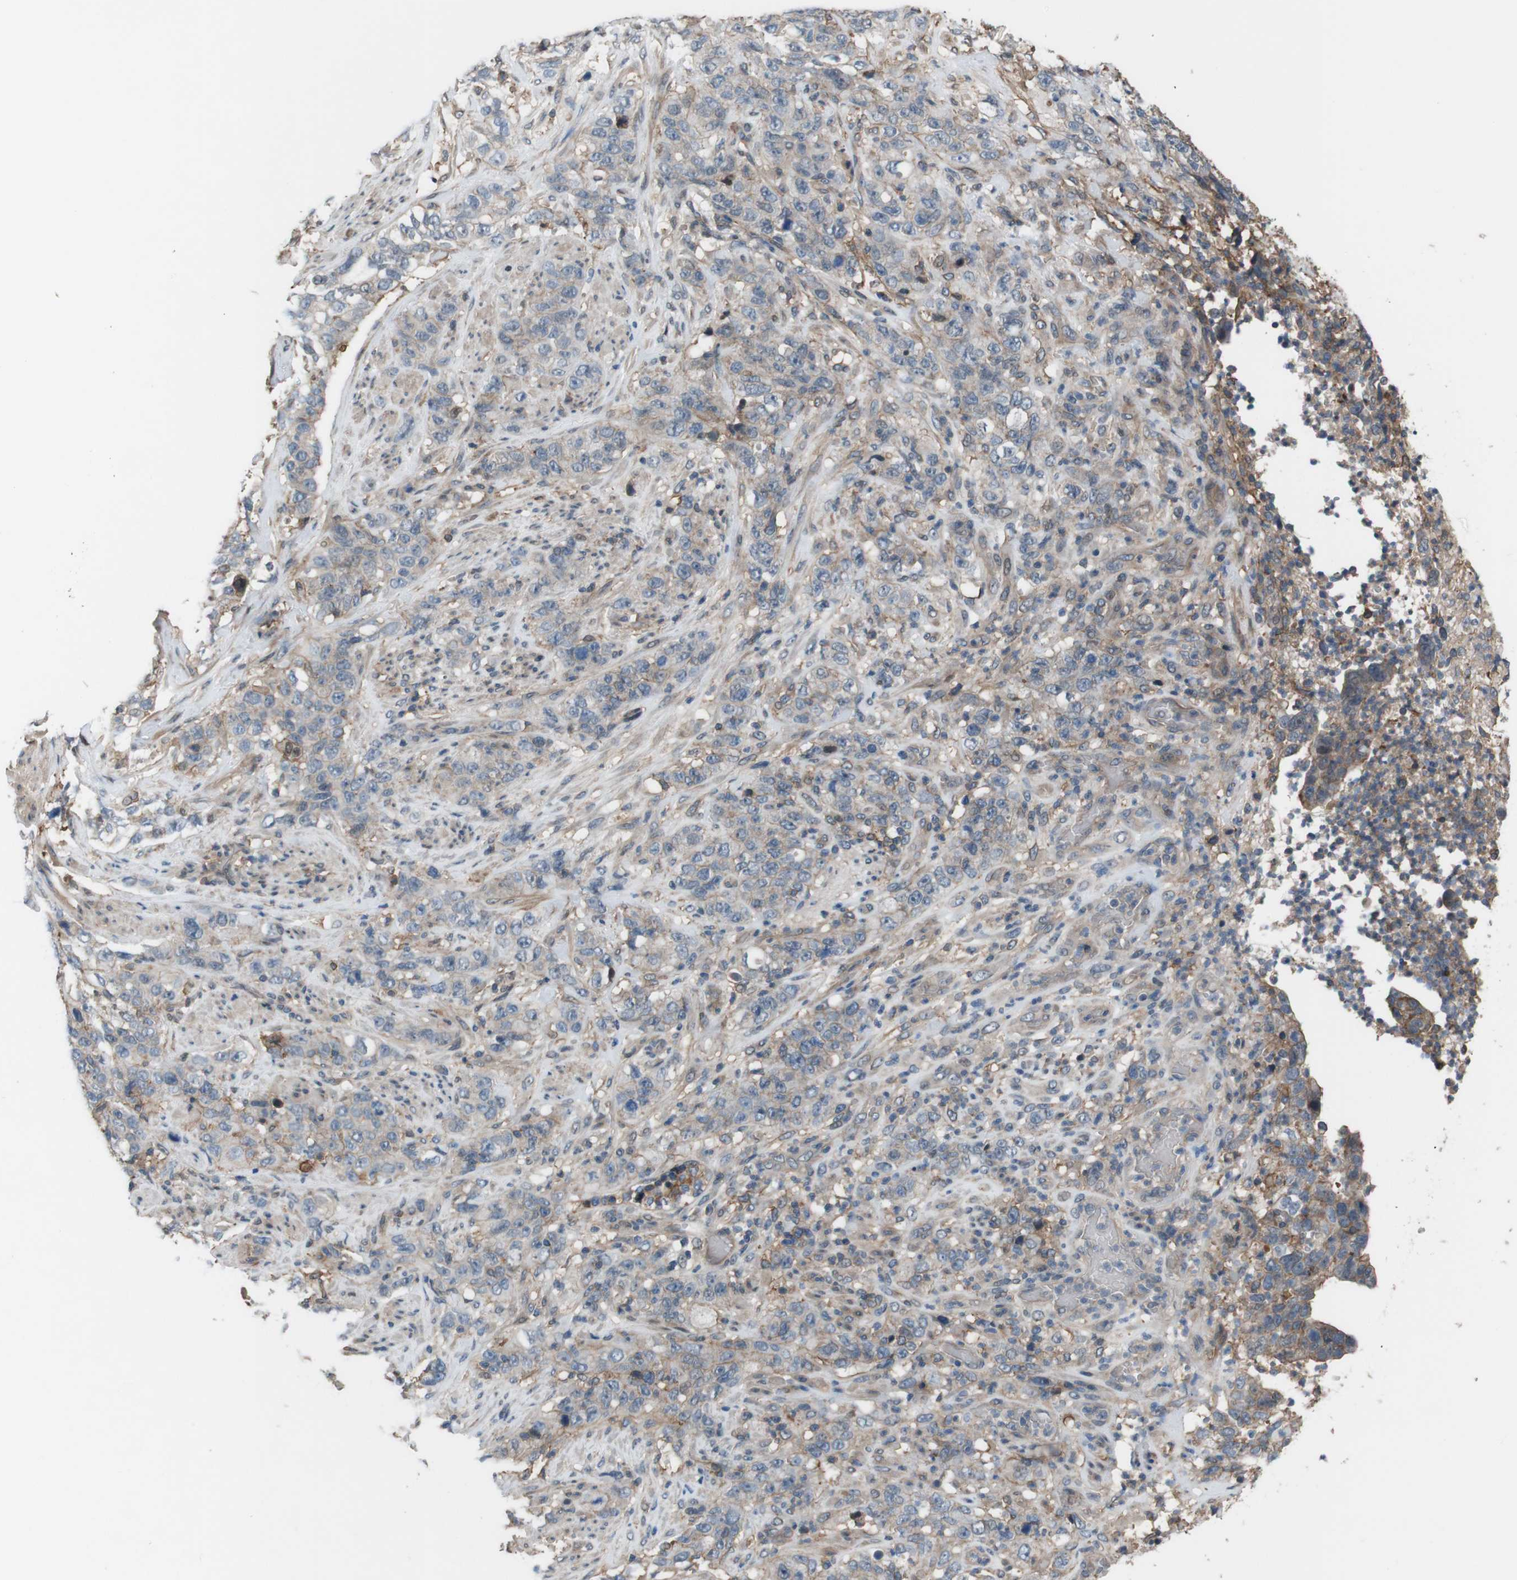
{"staining": {"intensity": "weak", "quantity": "<25%", "location": "cytoplasmic/membranous"}, "tissue": "stomach cancer", "cell_type": "Tumor cells", "image_type": "cancer", "snomed": [{"axis": "morphology", "description": "Adenocarcinoma, NOS"}, {"axis": "topography", "description": "Stomach"}], "caption": "DAB immunohistochemical staining of stomach cancer (adenocarcinoma) reveals no significant expression in tumor cells.", "gene": "ATP2B1", "patient": {"sex": "male", "age": 48}}